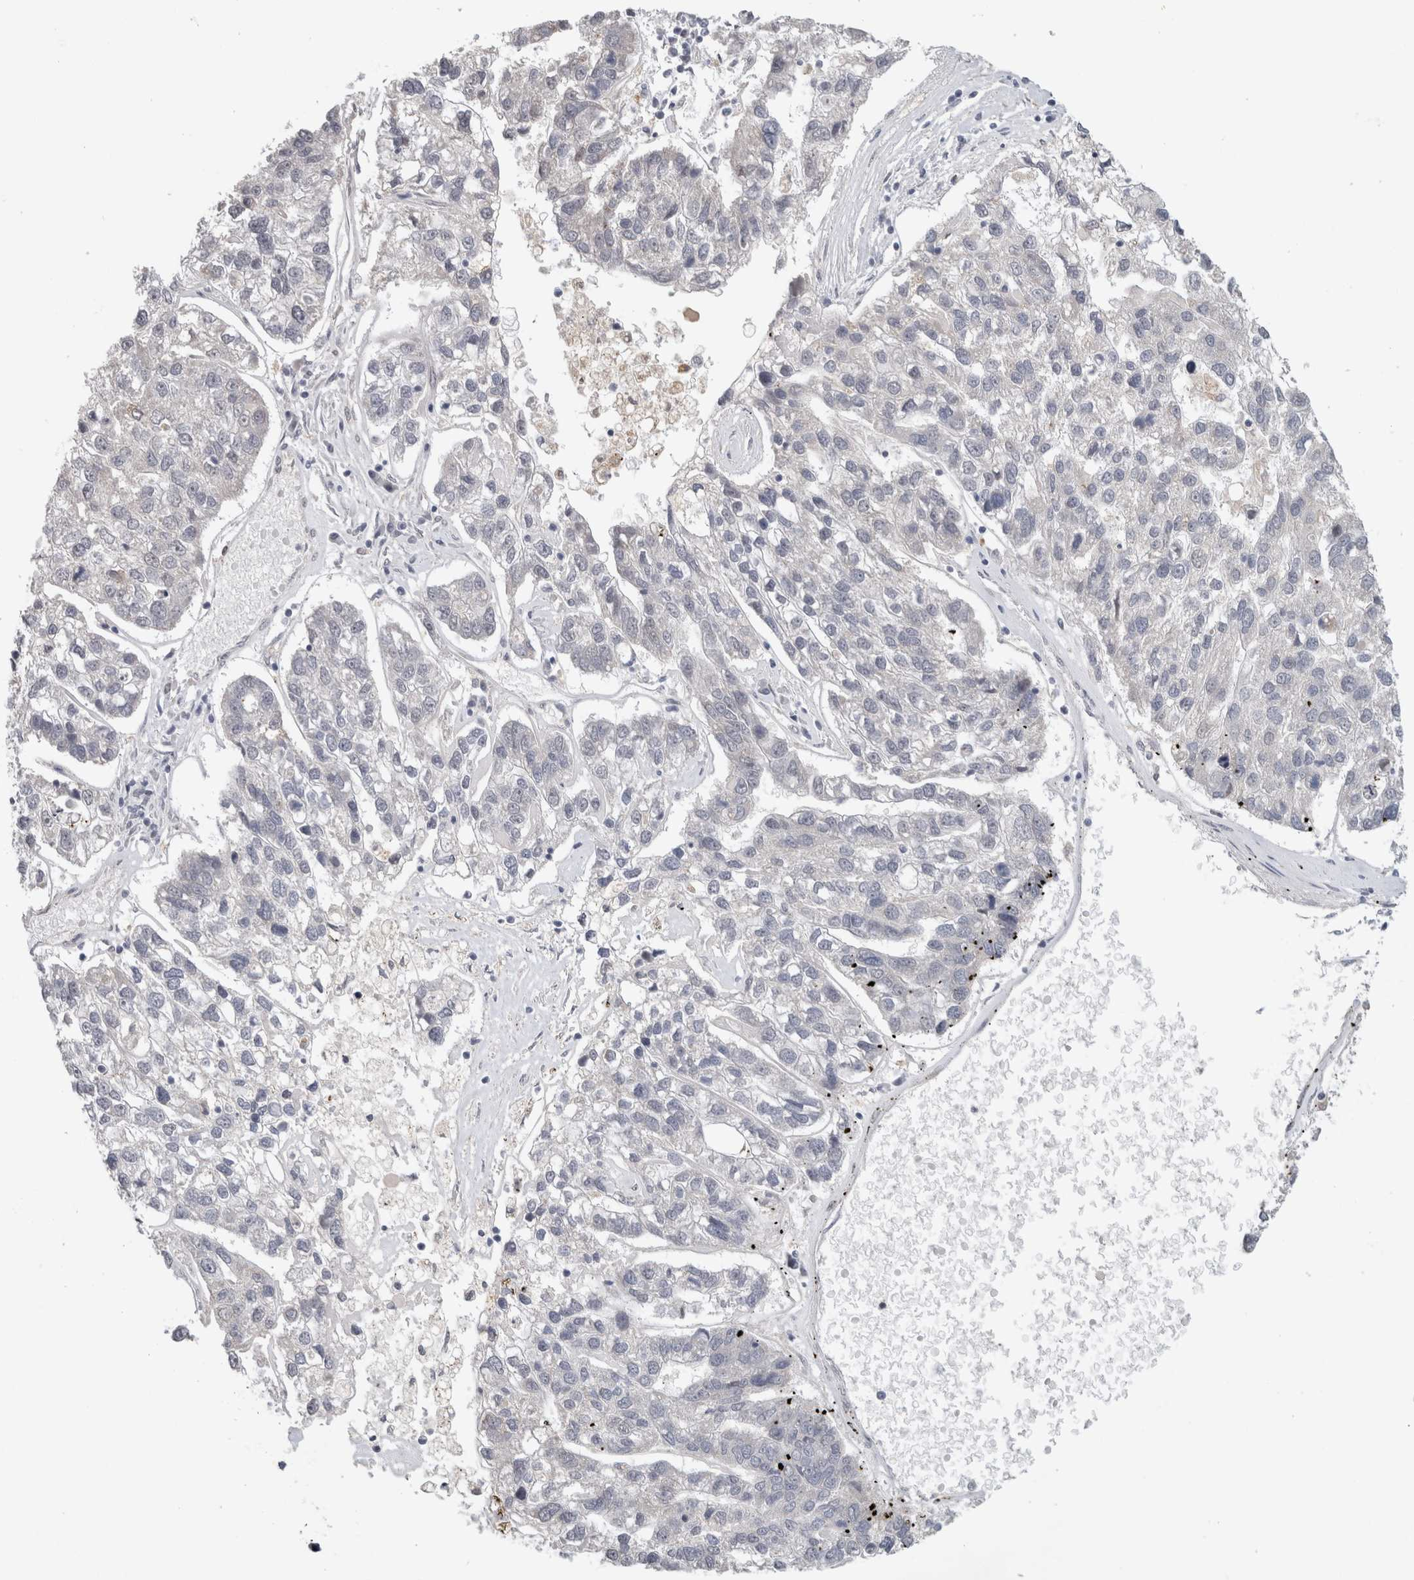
{"staining": {"intensity": "negative", "quantity": "none", "location": "none"}, "tissue": "pancreatic cancer", "cell_type": "Tumor cells", "image_type": "cancer", "snomed": [{"axis": "morphology", "description": "Adenocarcinoma, NOS"}, {"axis": "topography", "description": "Pancreas"}], "caption": "Immunohistochemical staining of adenocarcinoma (pancreatic) reveals no significant staining in tumor cells.", "gene": "PRXL2A", "patient": {"sex": "female", "age": 61}}